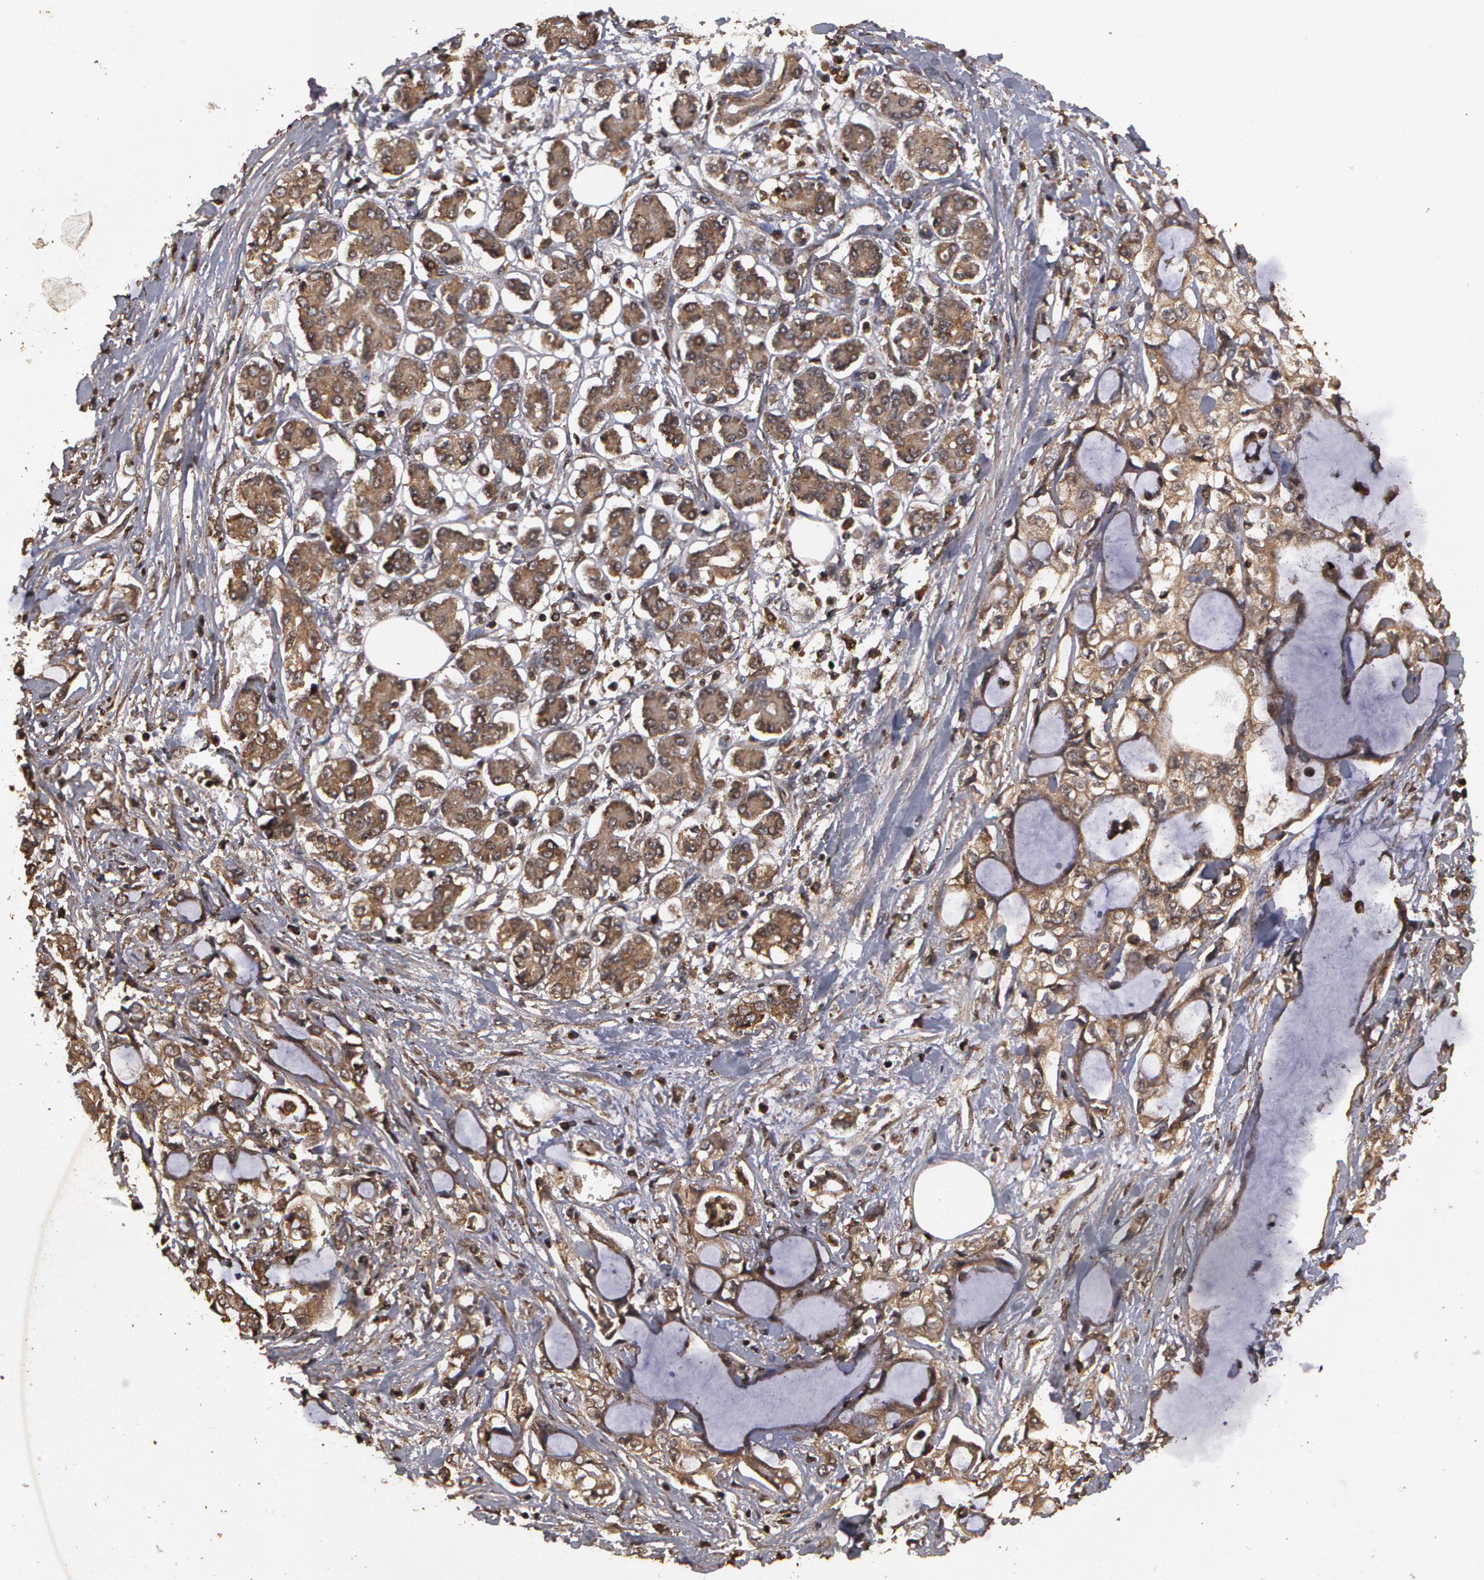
{"staining": {"intensity": "weak", "quantity": "25%-75%", "location": "cytoplasmic/membranous"}, "tissue": "pancreatic cancer", "cell_type": "Tumor cells", "image_type": "cancer", "snomed": [{"axis": "morphology", "description": "Adenocarcinoma, NOS"}, {"axis": "topography", "description": "Pancreas"}], "caption": "A photomicrograph of human pancreatic adenocarcinoma stained for a protein reveals weak cytoplasmic/membranous brown staining in tumor cells.", "gene": "CALR", "patient": {"sex": "female", "age": 70}}